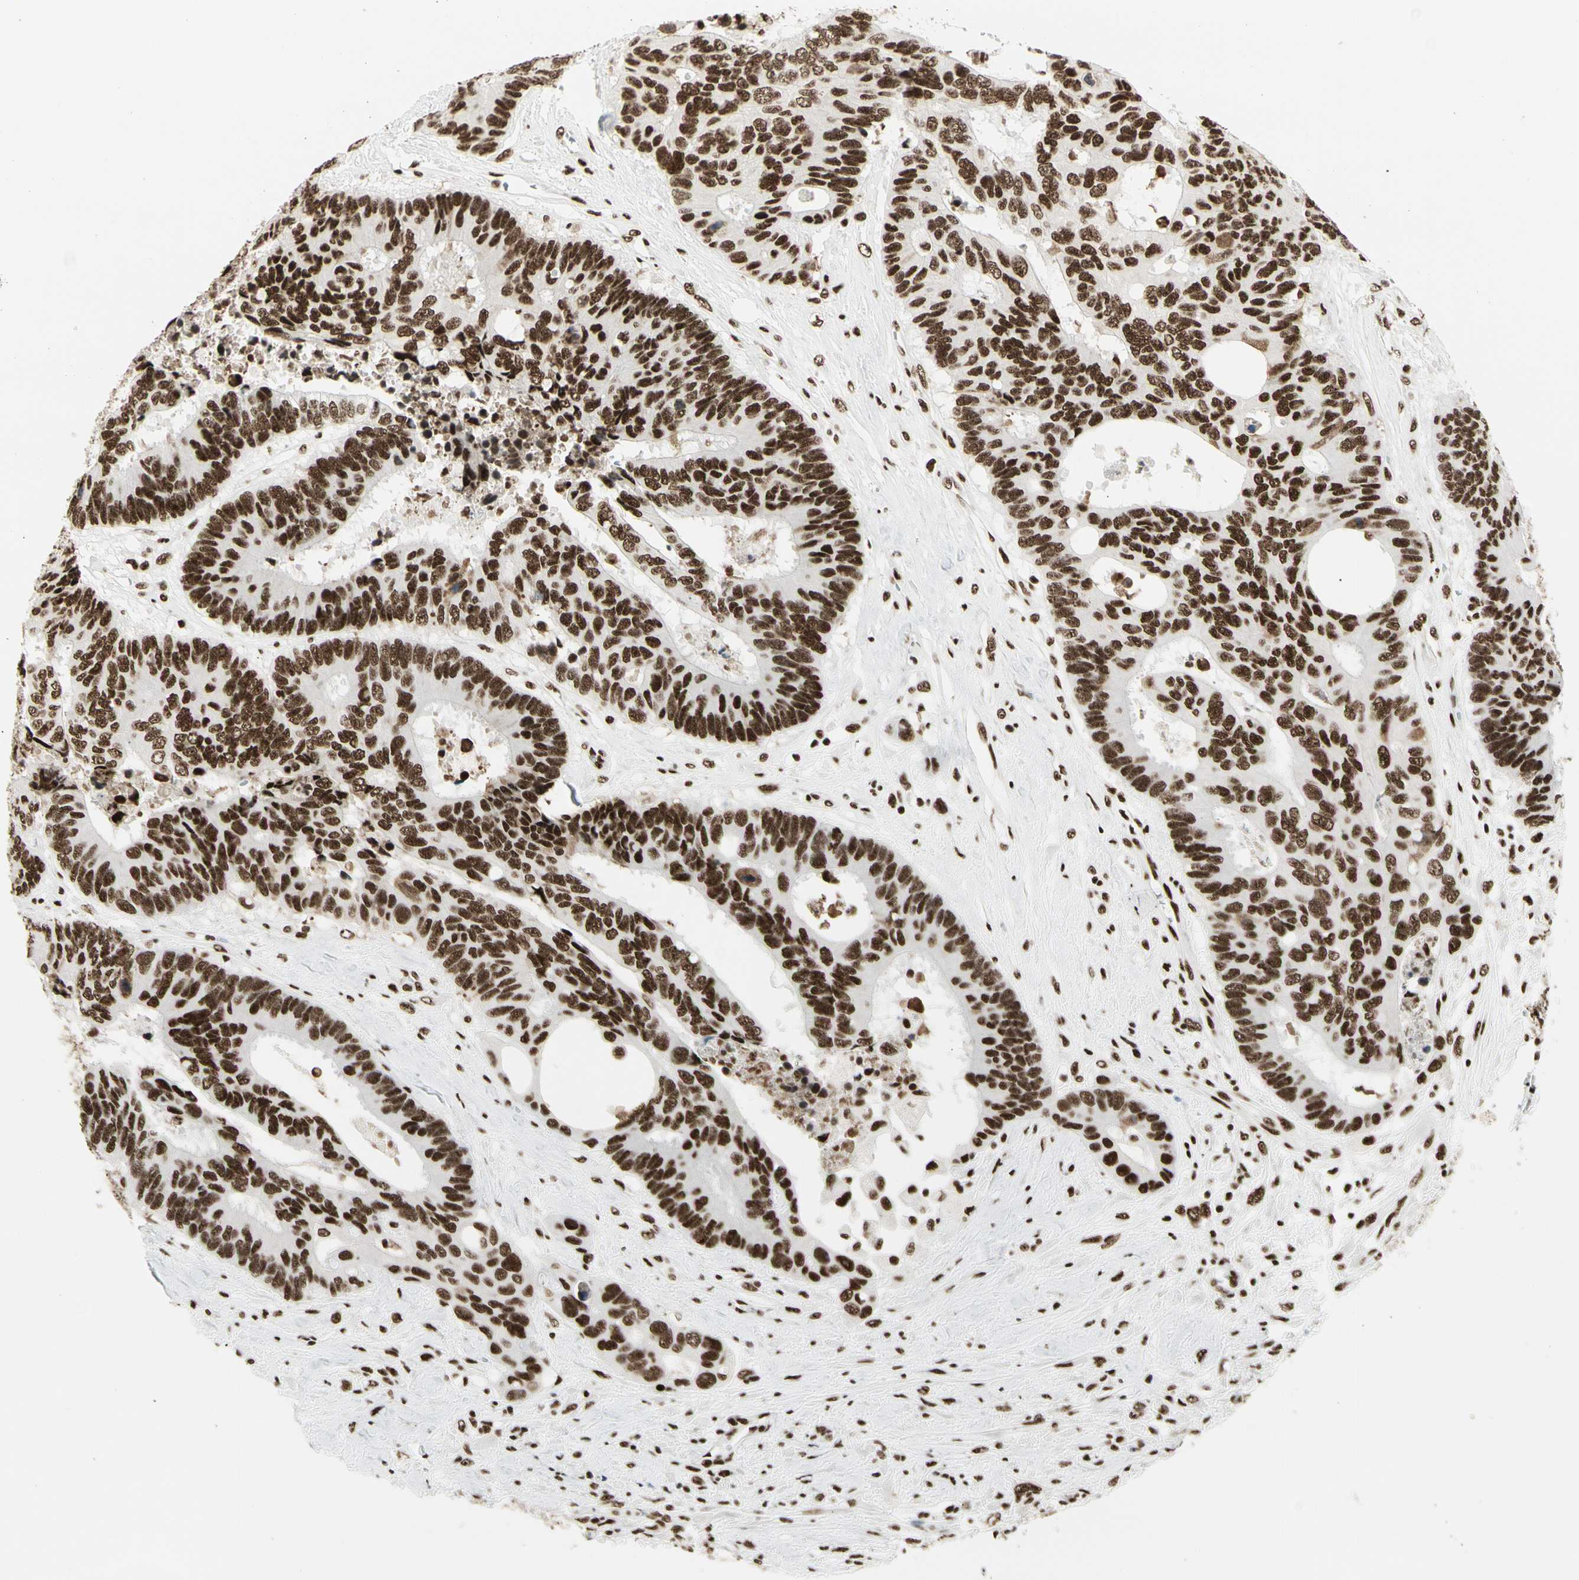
{"staining": {"intensity": "strong", "quantity": ">75%", "location": "nuclear"}, "tissue": "colorectal cancer", "cell_type": "Tumor cells", "image_type": "cancer", "snomed": [{"axis": "morphology", "description": "Adenocarcinoma, NOS"}, {"axis": "topography", "description": "Rectum"}], "caption": "Immunohistochemical staining of human adenocarcinoma (colorectal) demonstrates high levels of strong nuclear protein expression in about >75% of tumor cells.", "gene": "CCAR1", "patient": {"sex": "male", "age": 55}}